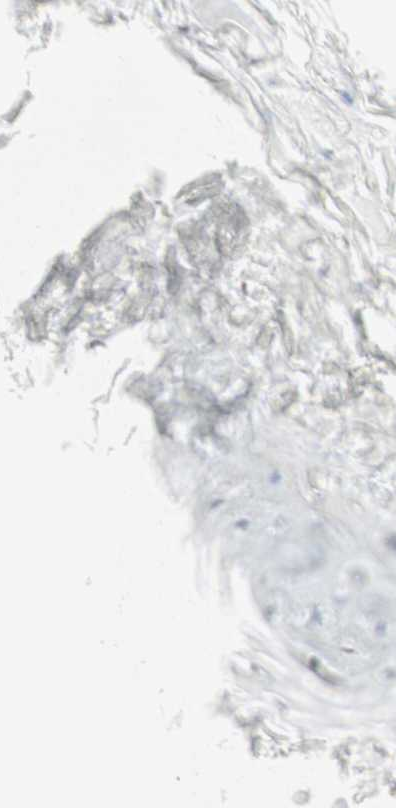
{"staining": {"intensity": "weak", "quantity": "25%-75%", "location": "cytoplasmic/membranous"}, "tissue": "adipose tissue", "cell_type": "Adipocytes", "image_type": "normal", "snomed": [{"axis": "morphology", "description": "Normal tissue, NOS"}, {"axis": "topography", "description": "Breast"}, {"axis": "topography", "description": "Adipose tissue"}], "caption": "Adipose tissue stained for a protein (brown) shows weak cytoplasmic/membranous positive expression in approximately 25%-75% of adipocytes.", "gene": "PLCD4", "patient": {"sex": "female", "age": 25}}